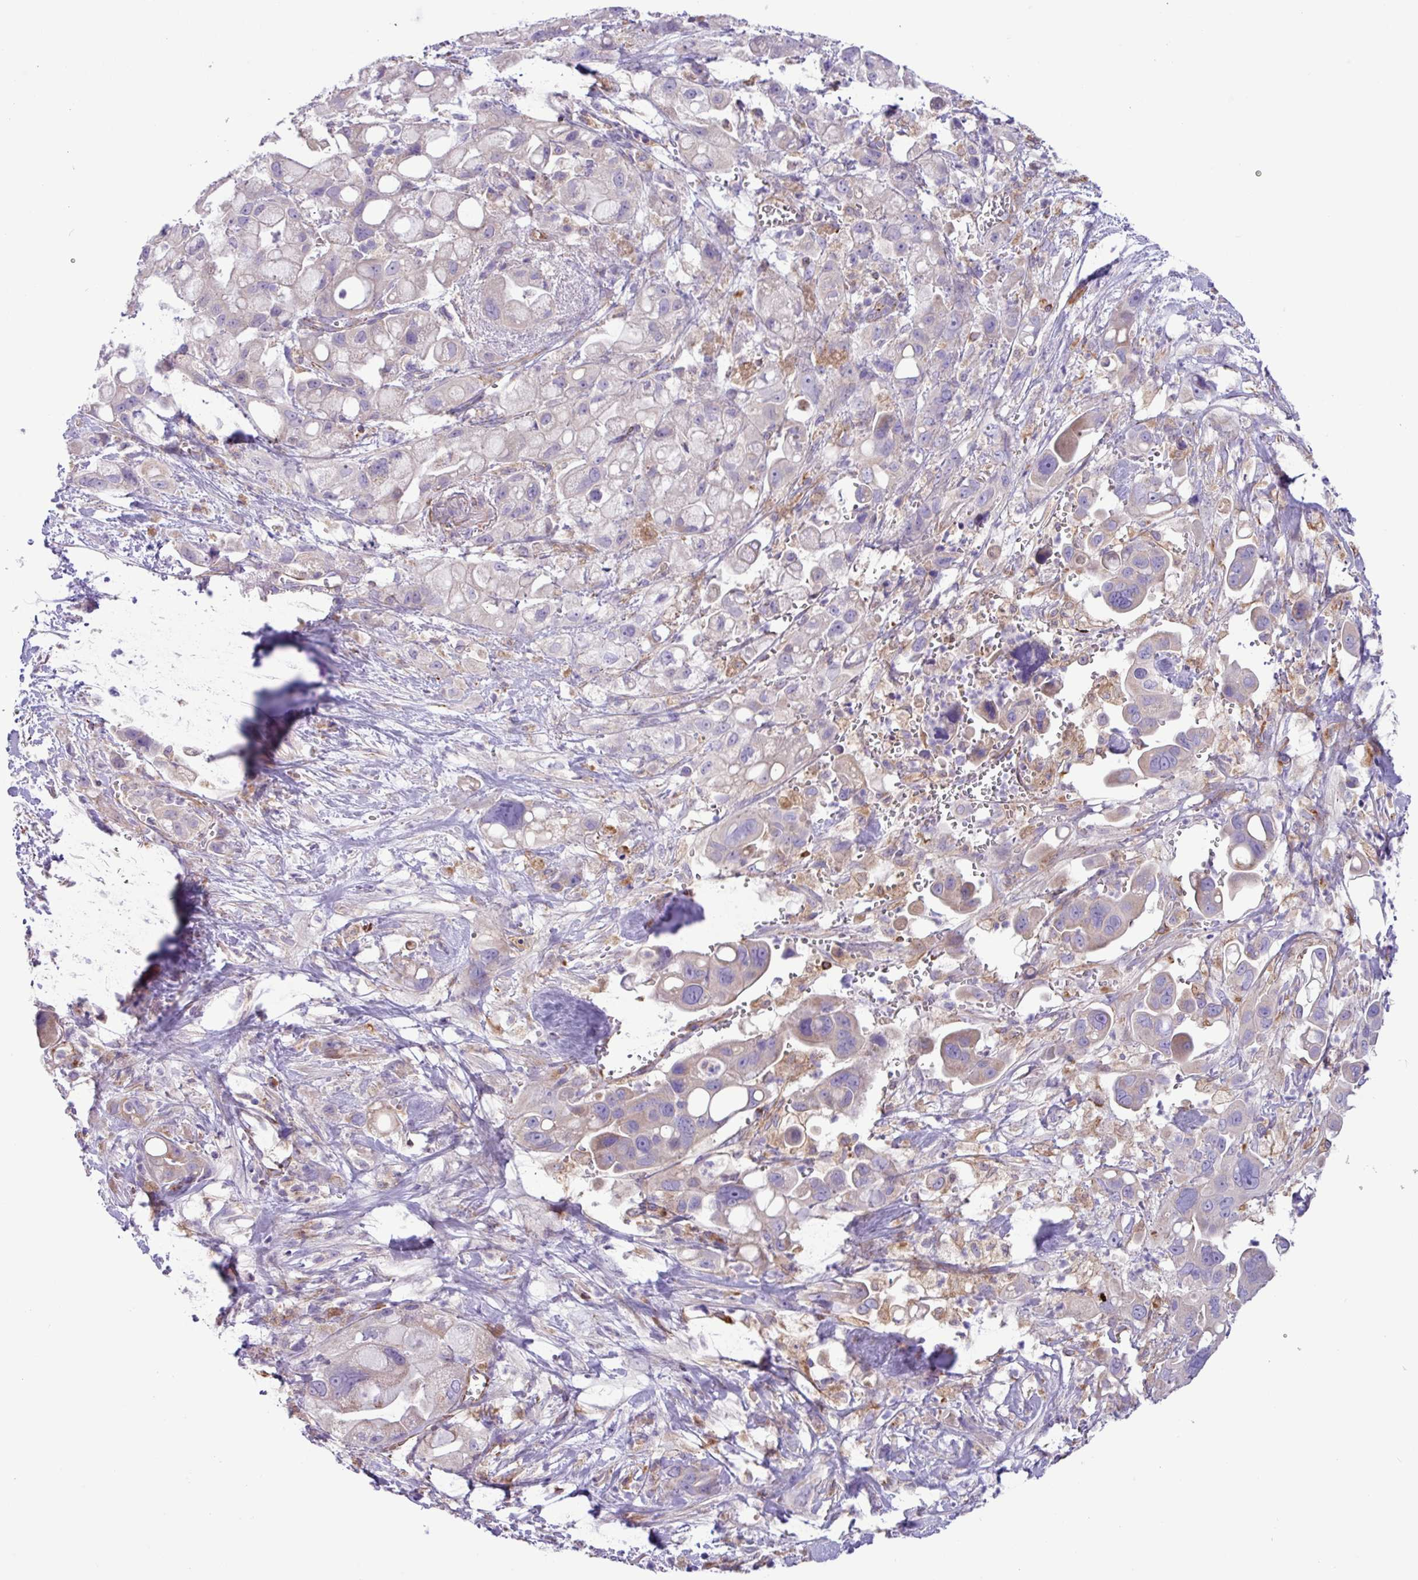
{"staining": {"intensity": "weak", "quantity": "<25%", "location": "cytoplasmic/membranous"}, "tissue": "pancreatic cancer", "cell_type": "Tumor cells", "image_type": "cancer", "snomed": [{"axis": "morphology", "description": "Adenocarcinoma, NOS"}, {"axis": "topography", "description": "Pancreas"}], "caption": "Pancreatic cancer (adenocarcinoma) was stained to show a protein in brown. There is no significant staining in tumor cells.", "gene": "MRM2", "patient": {"sex": "male", "age": 68}}